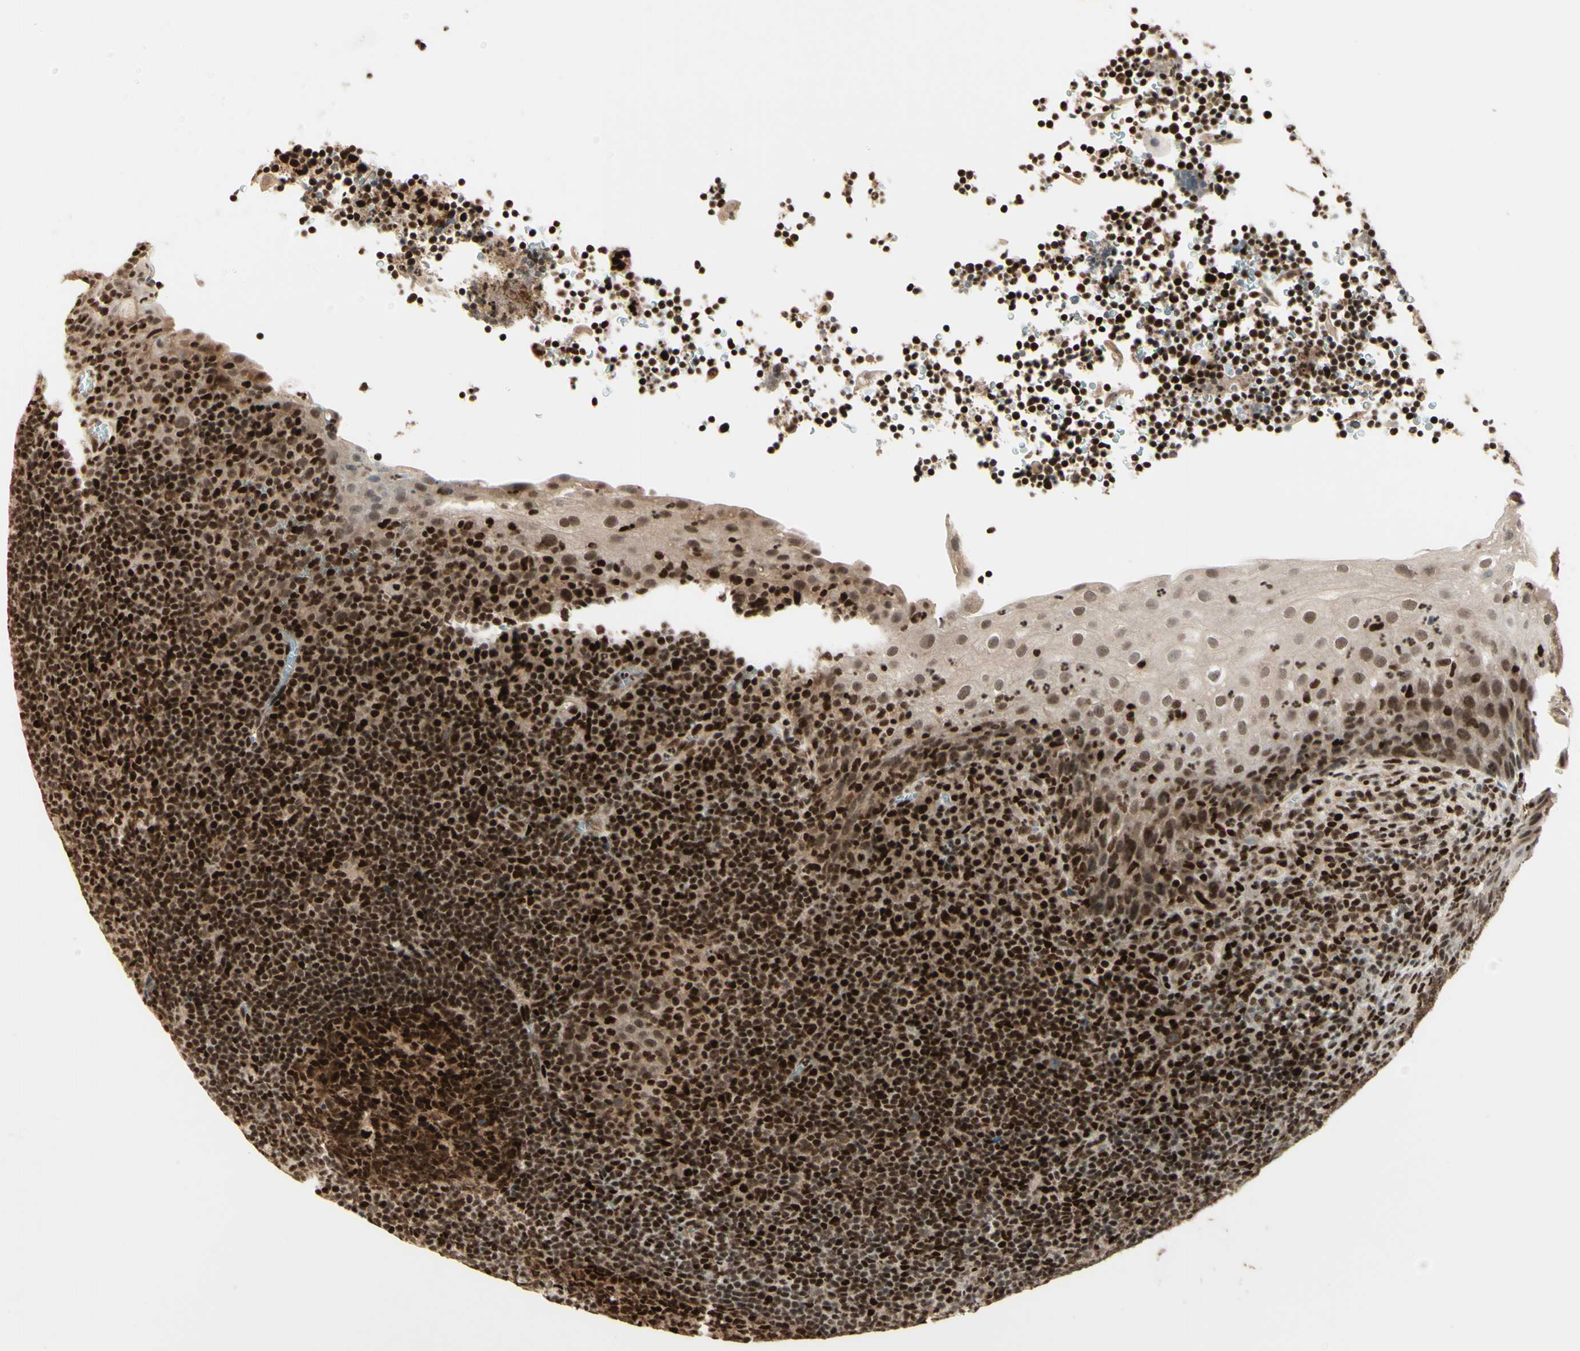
{"staining": {"intensity": "strong", "quantity": ">75%", "location": "nuclear"}, "tissue": "tonsil", "cell_type": "Germinal center cells", "image_type": "normal", "snomed": [{"axis": "morphology", "description": "Normal tissue, NOS"}, {"axis": "topography", "description": "Tonsil"}], "caption": "Protein staining exhibits strong nuclear expression in approximately >75% of germinal center cells in unremarkable tonsil. The staining was performed using DAB, with brown indicating positive protein expression. Nuclei are stained blue with hematoxylin.", "gene": "NR3C1", "patient": {"sex": "male", "age": 37}}